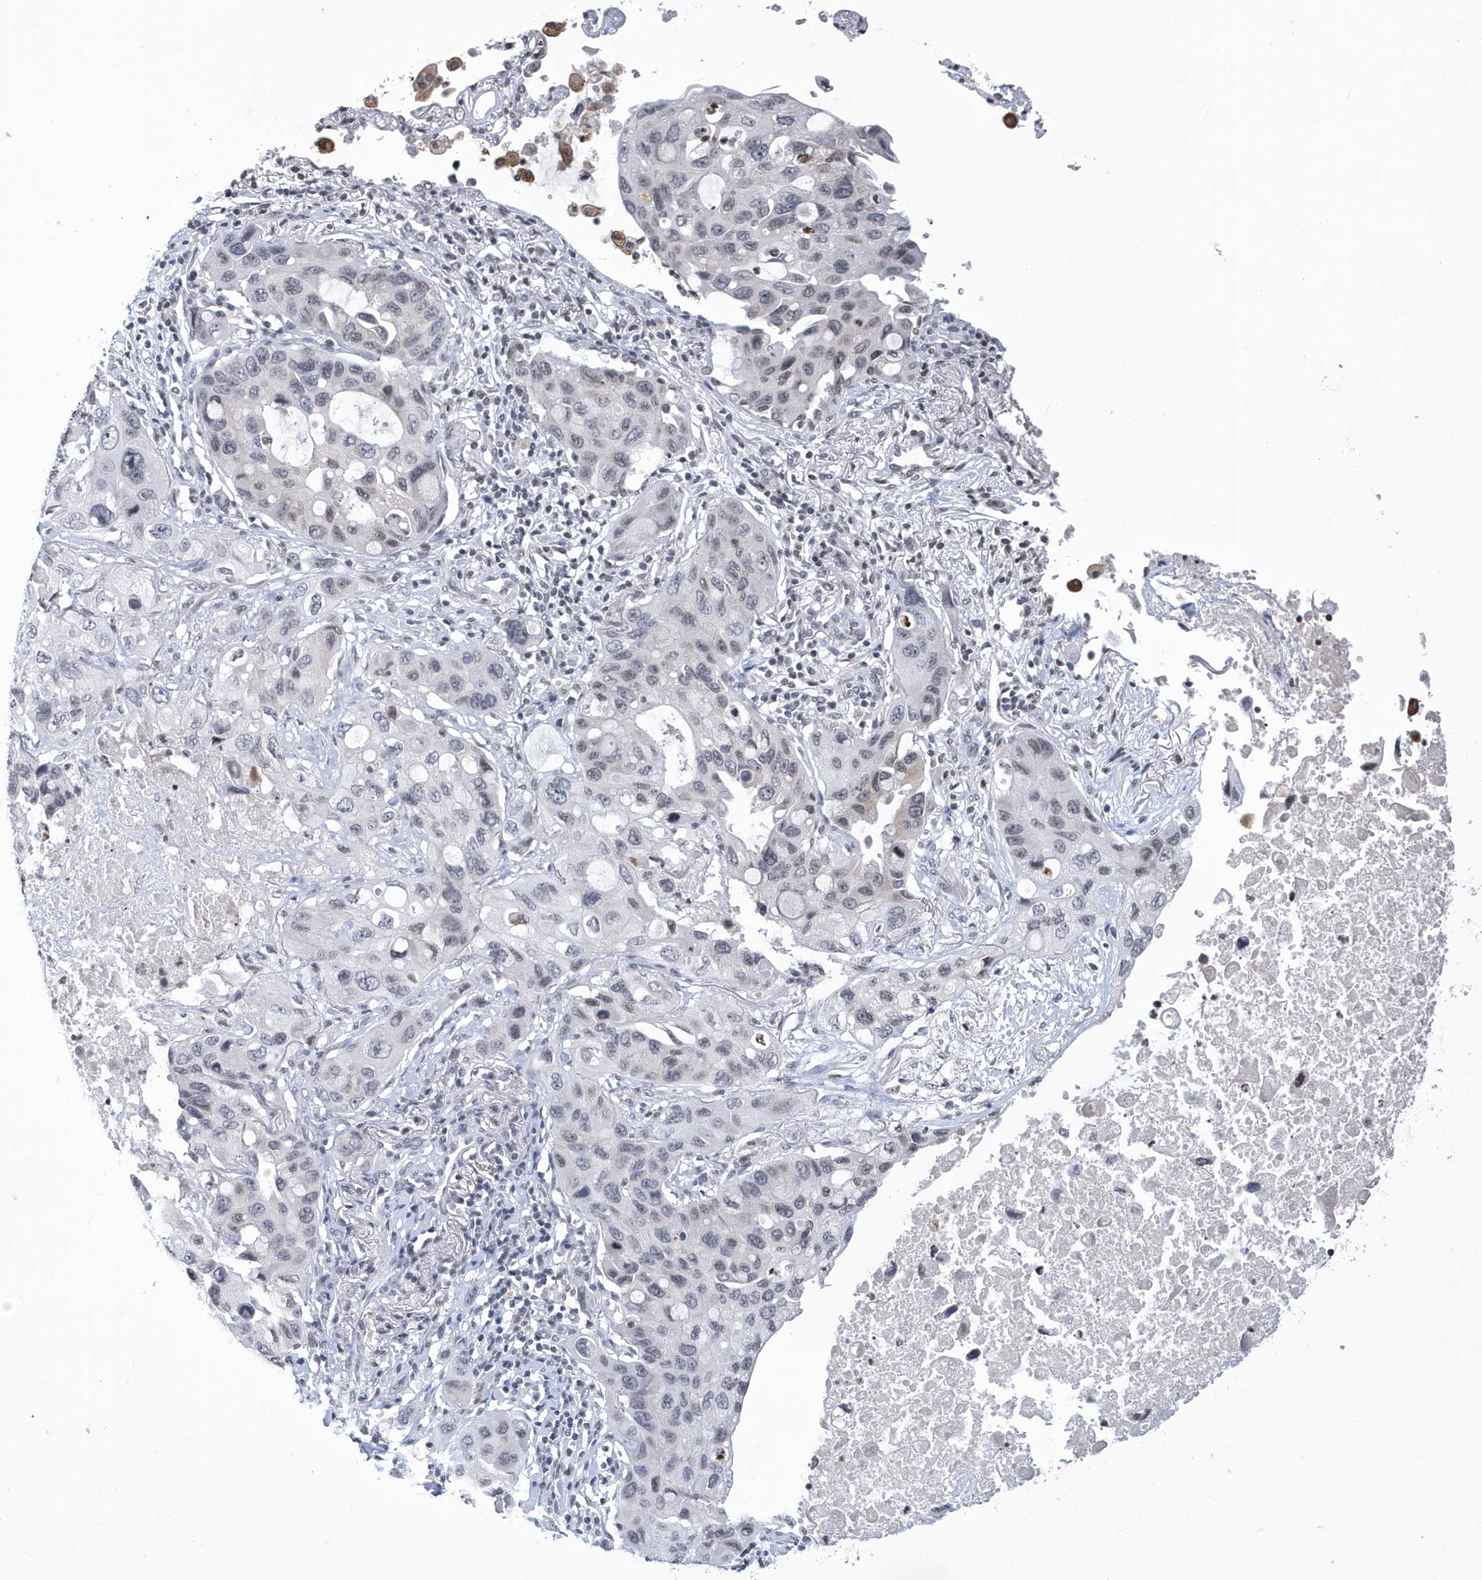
{"staining": {"intensity": "negative", "quantity": "none", "location": "none"}, "tissue": "lung cancer", "cell_type": "Tumor cells", "image_type": "cancer", "snomed": [{"axis": "morphology", "description": "Squamous cell carcinoma, NOS"}, {"axis": "topography", "description": "Lung"}], "caption": "Lung squamous cell carcinoma stained for a protein using IHC reveals no positivity tumor cells.", "gene": "VWA5B2", "patient": {"sex": "female", "age": 73}}